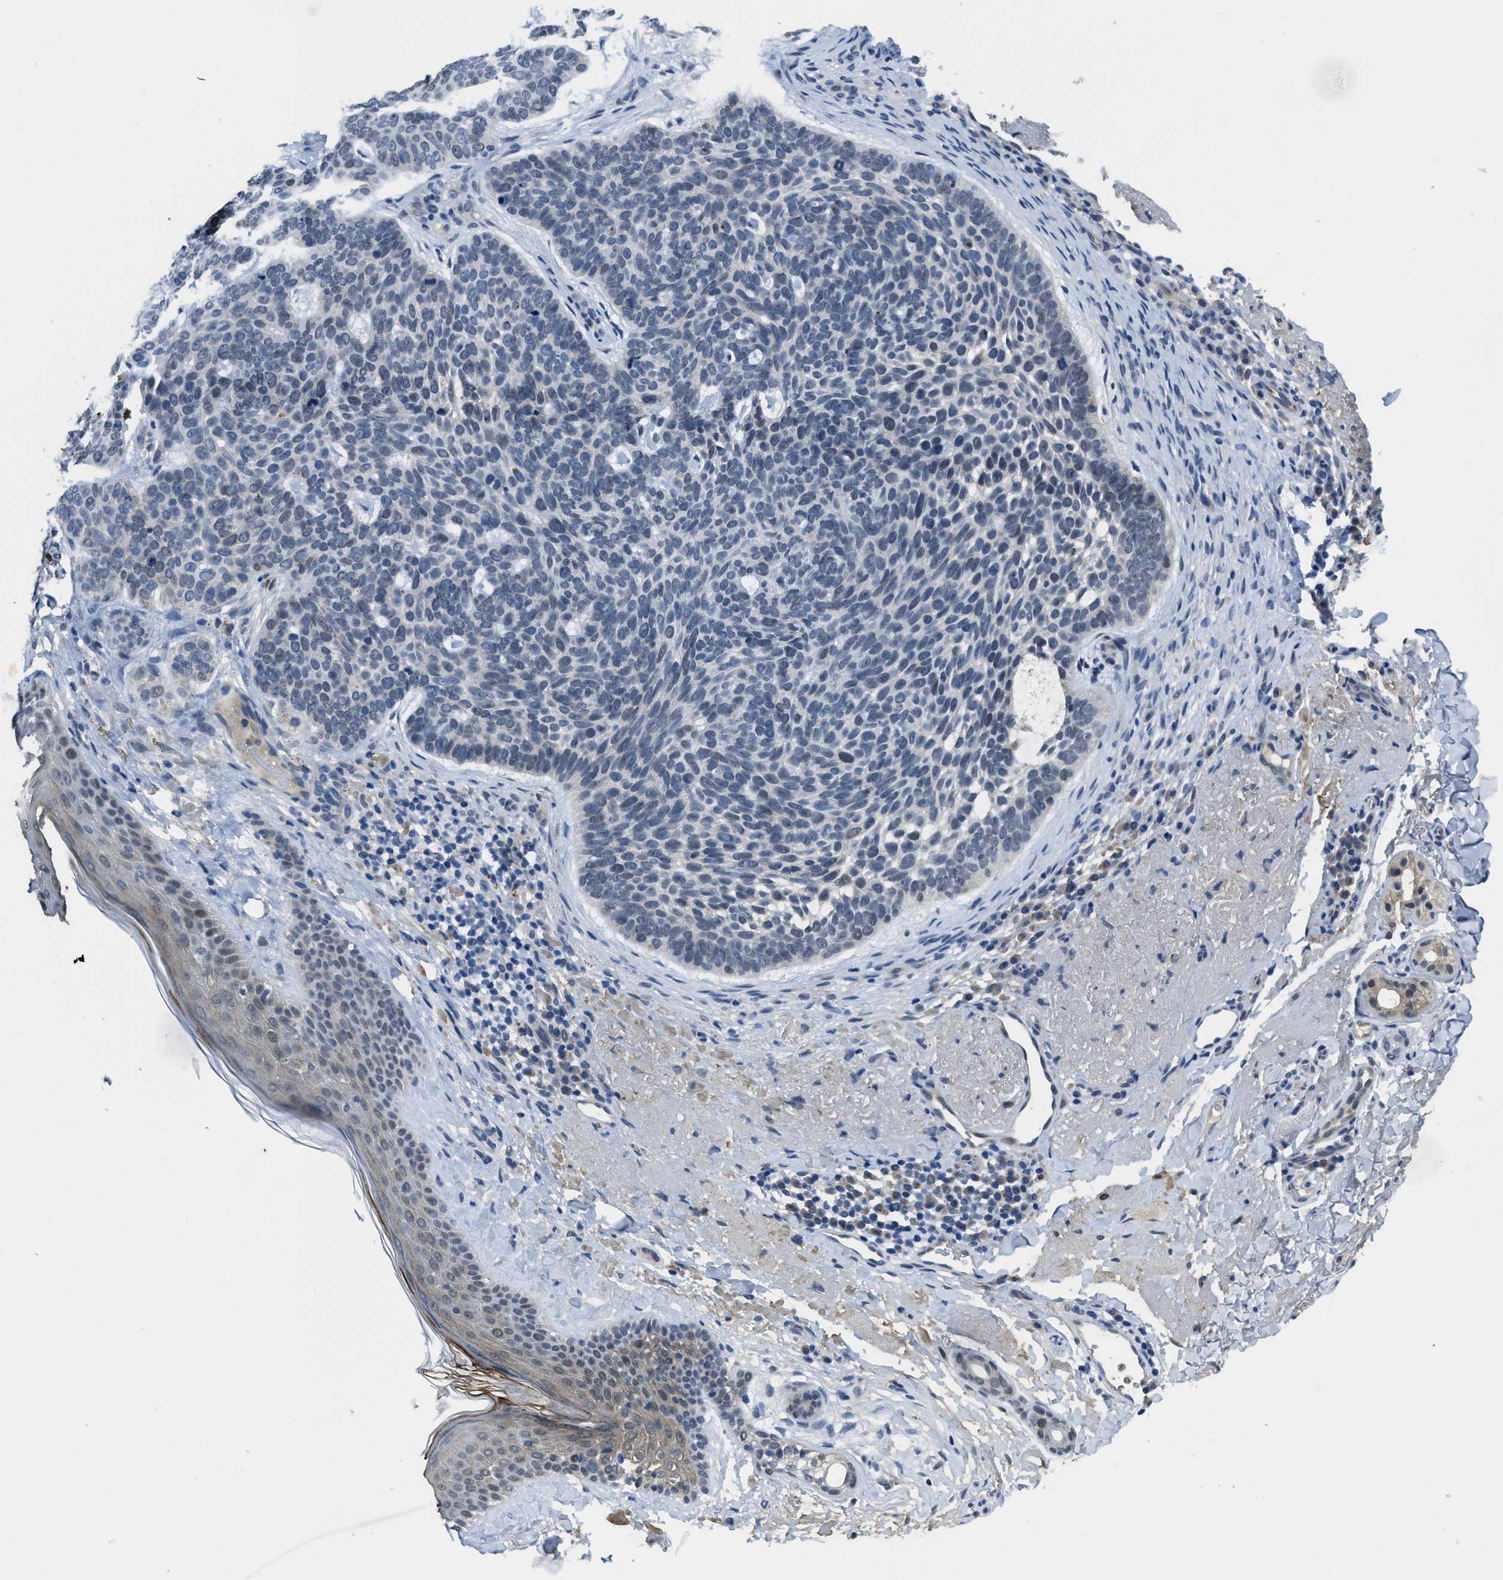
{"staining": {"intensity": "negative", "quantity": "none", "location": "none"}, "tissue": "skin cancer", "cell_type": "Tumor cells", "image_type": "cancer", "snomed": [{"axis": "morphology", "description": "Basal cell carcinoma"}, {"axis": "topography", "description": "Skin"}, {"axis": "topography", "description": "Skin of head"}], "caption": "DAB (3,3'-diaminobenzidine) immunohistochemical staining of human basal cell carcinoma (skin) displays no significant positivity in tumor cells. (Brightfield microscopy of DAB immunohistochemistry (IHC) at high magnification).", "gene": "DUSP19", "patient": {"sex": "female", "age": 85}}